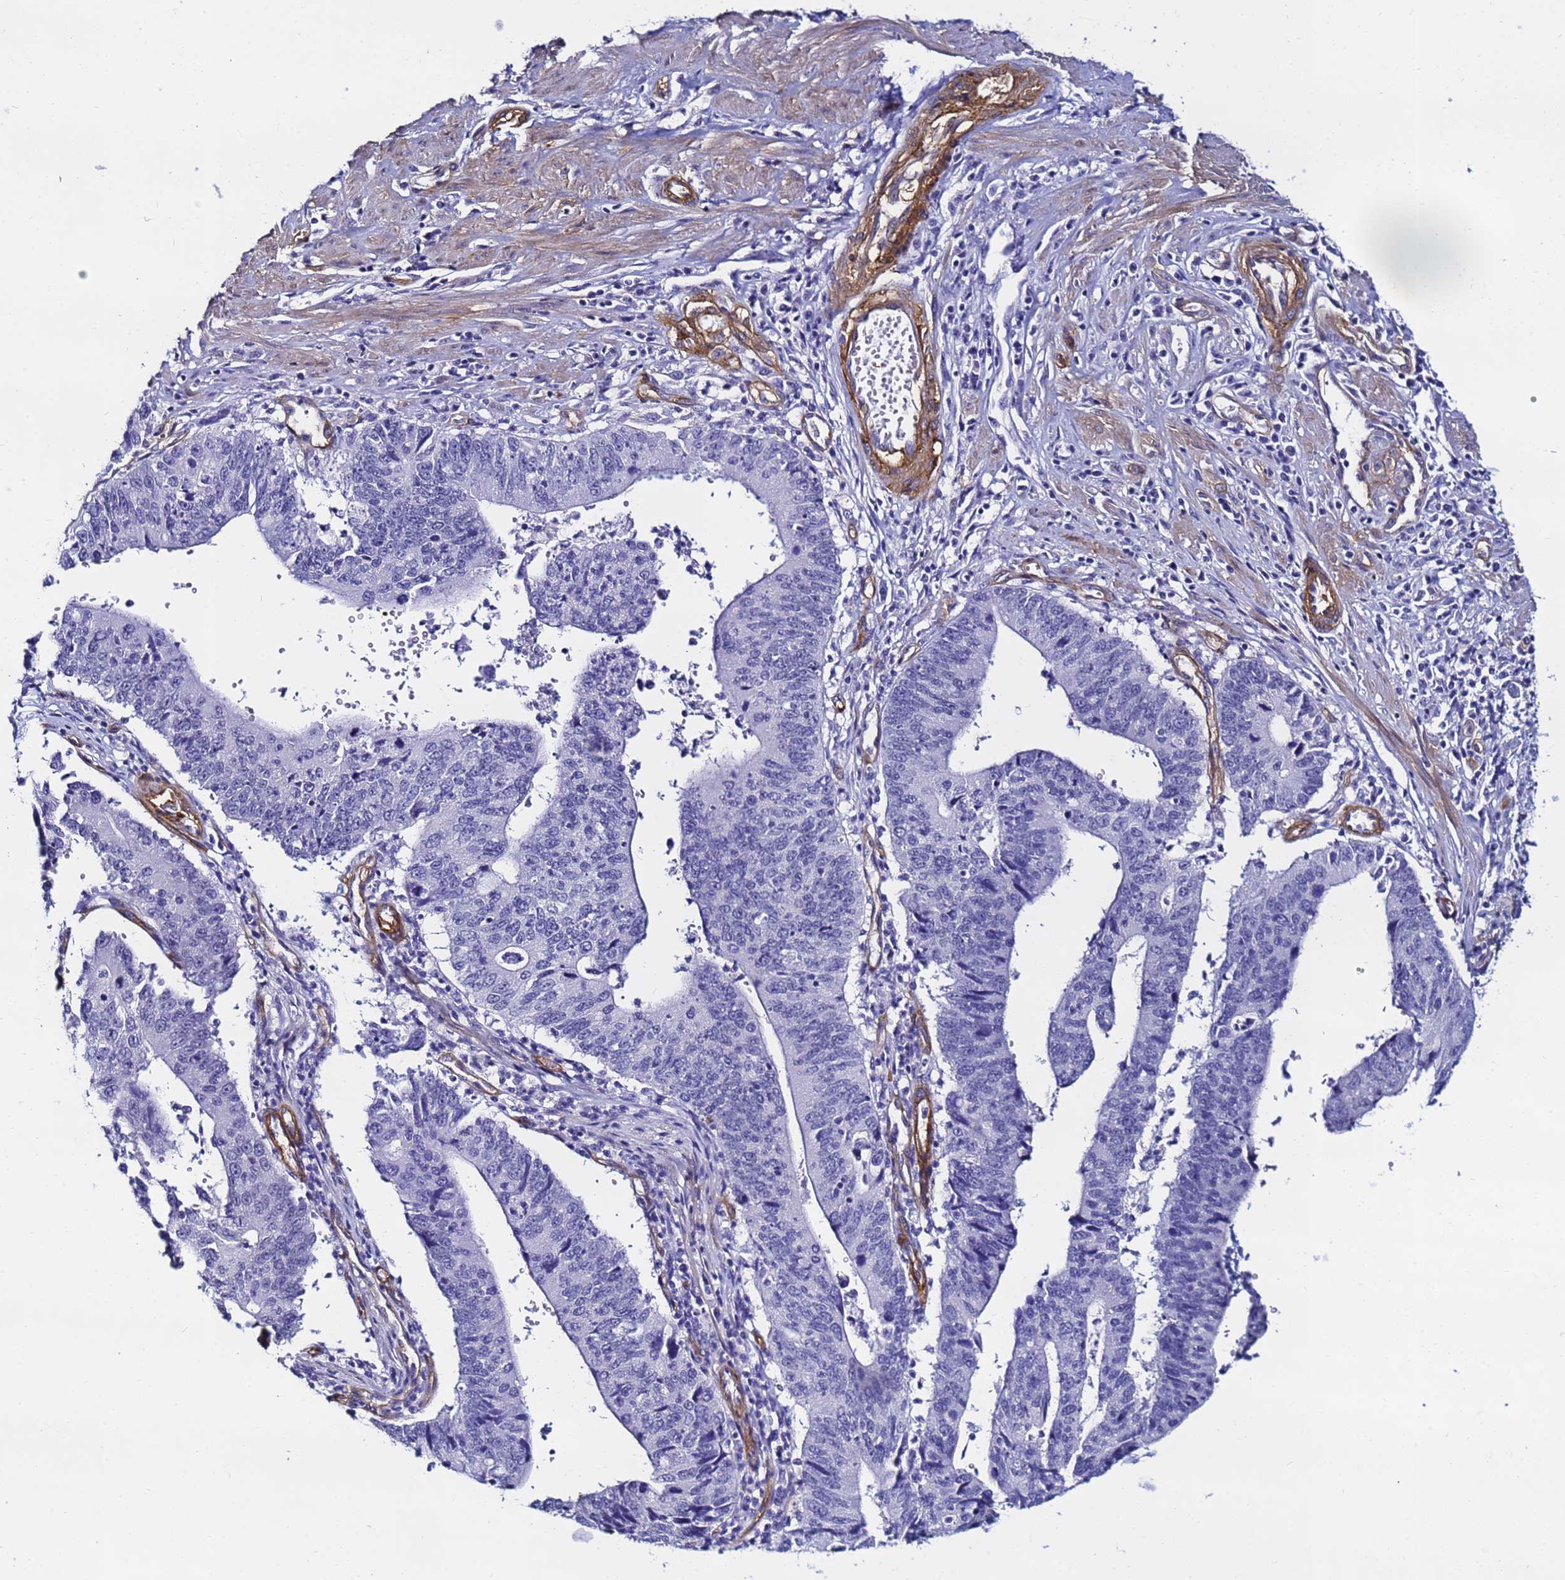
{"staining": {"intensity": "negative", "quantity": "none", "location": "none"}, "tissue": "stomach cancer", "cell_type": "Tumor cells", "image_type": "cancer", "snomed": [{"axis": "morphology", "description": "Adenocarcinoma, NOS"}, {"axis": "topography", "description": "Stomach"}], "caption": "The photomicrograph exhibits no significant expression in tumor cells of stomach cancer (adenocarcinoma). (DAB (3,3'-diaminobenzidine) immunohistochemistry (IHC), high magnification).", "gene": "DEFB104A", "patient": {"sex": "male", "age": 59}}